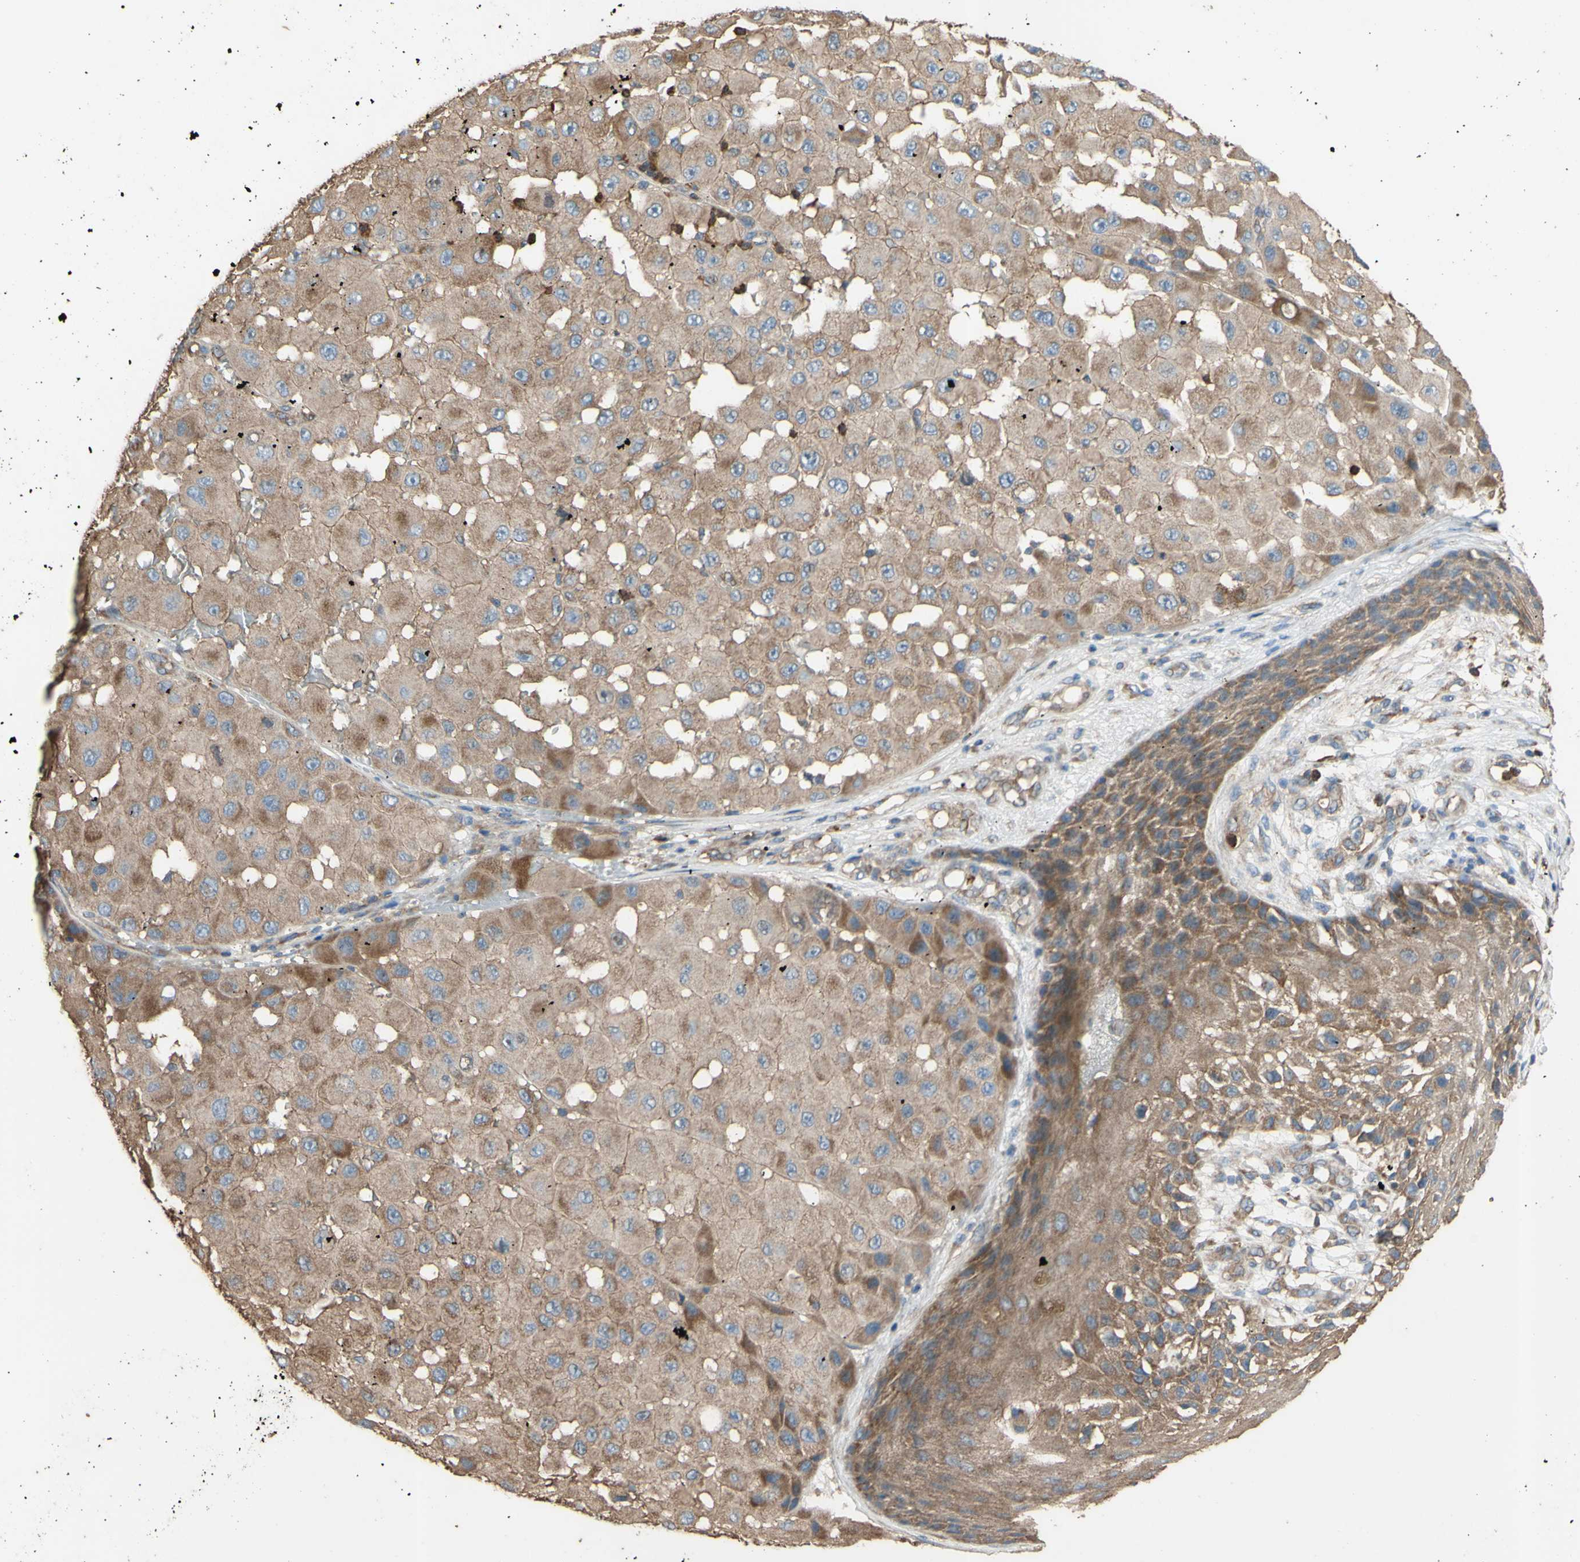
{"staining": {"intensity": "moderate", "quantity": ">75%", "location": "cytoplasmic/membranous"}, "tissue": "melanoma", "cell_type": "Tumor cells", "image_type": "cancer", "snomed": [{"axis": "morphology", "description": "Malignant melanoma, NOS"}, {"axis": "topography", "description": "Skin"}], "caption": "Immunohistochemistry staining of malignant melanoma, which demonstrates medium levels of moderate cytoplasmic/membranous expression in approximately >75% of tumor cells indicating moderate cytoplasmic/membranous protein staining. The staining was performed using DAB (brown) for protein detection and nuclei were counterstained in hematoxylin (blue).", "gene": "CTTN", "patient": {"sex": "female", "age": 81}}